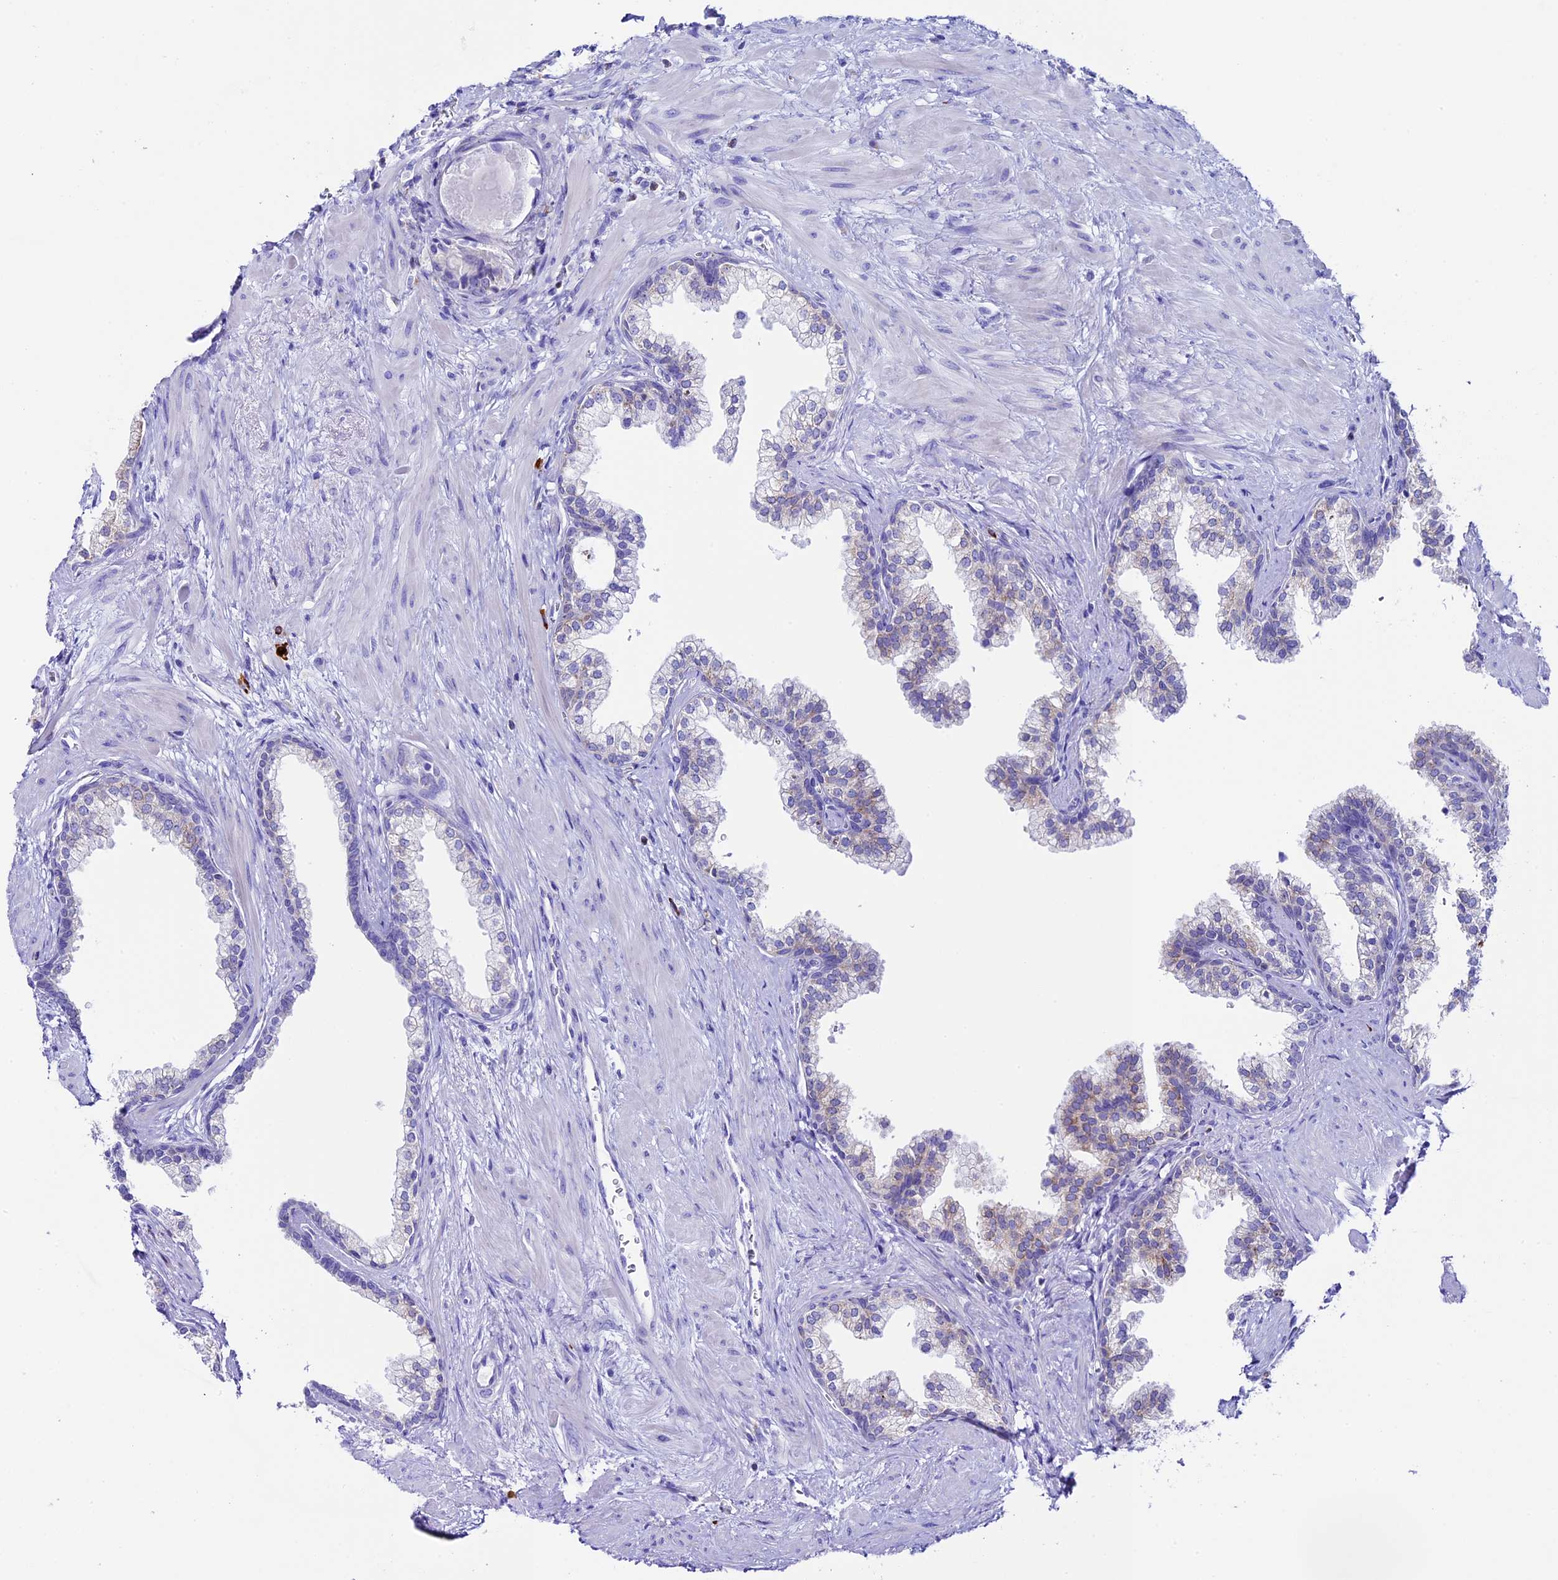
{"staining": {"intensity": "weak", "quantity": "<25%", "location": "cytoplasmic/membranous"}, "tissue": "prostate", "cell_type": "Glandular cells", "image_type": "normal", "snomed": [{"axis": "morphology", "description": "Normal tissue, NOS"}, {"axis": "topography", "description": "Prostate"}], "caption": "Immunohistochemical staining of unremarkable prostate shows no significant positivity in glandular cells.", "gene": "FKBP11", "patient": {"sex": "male", "age": 57}}